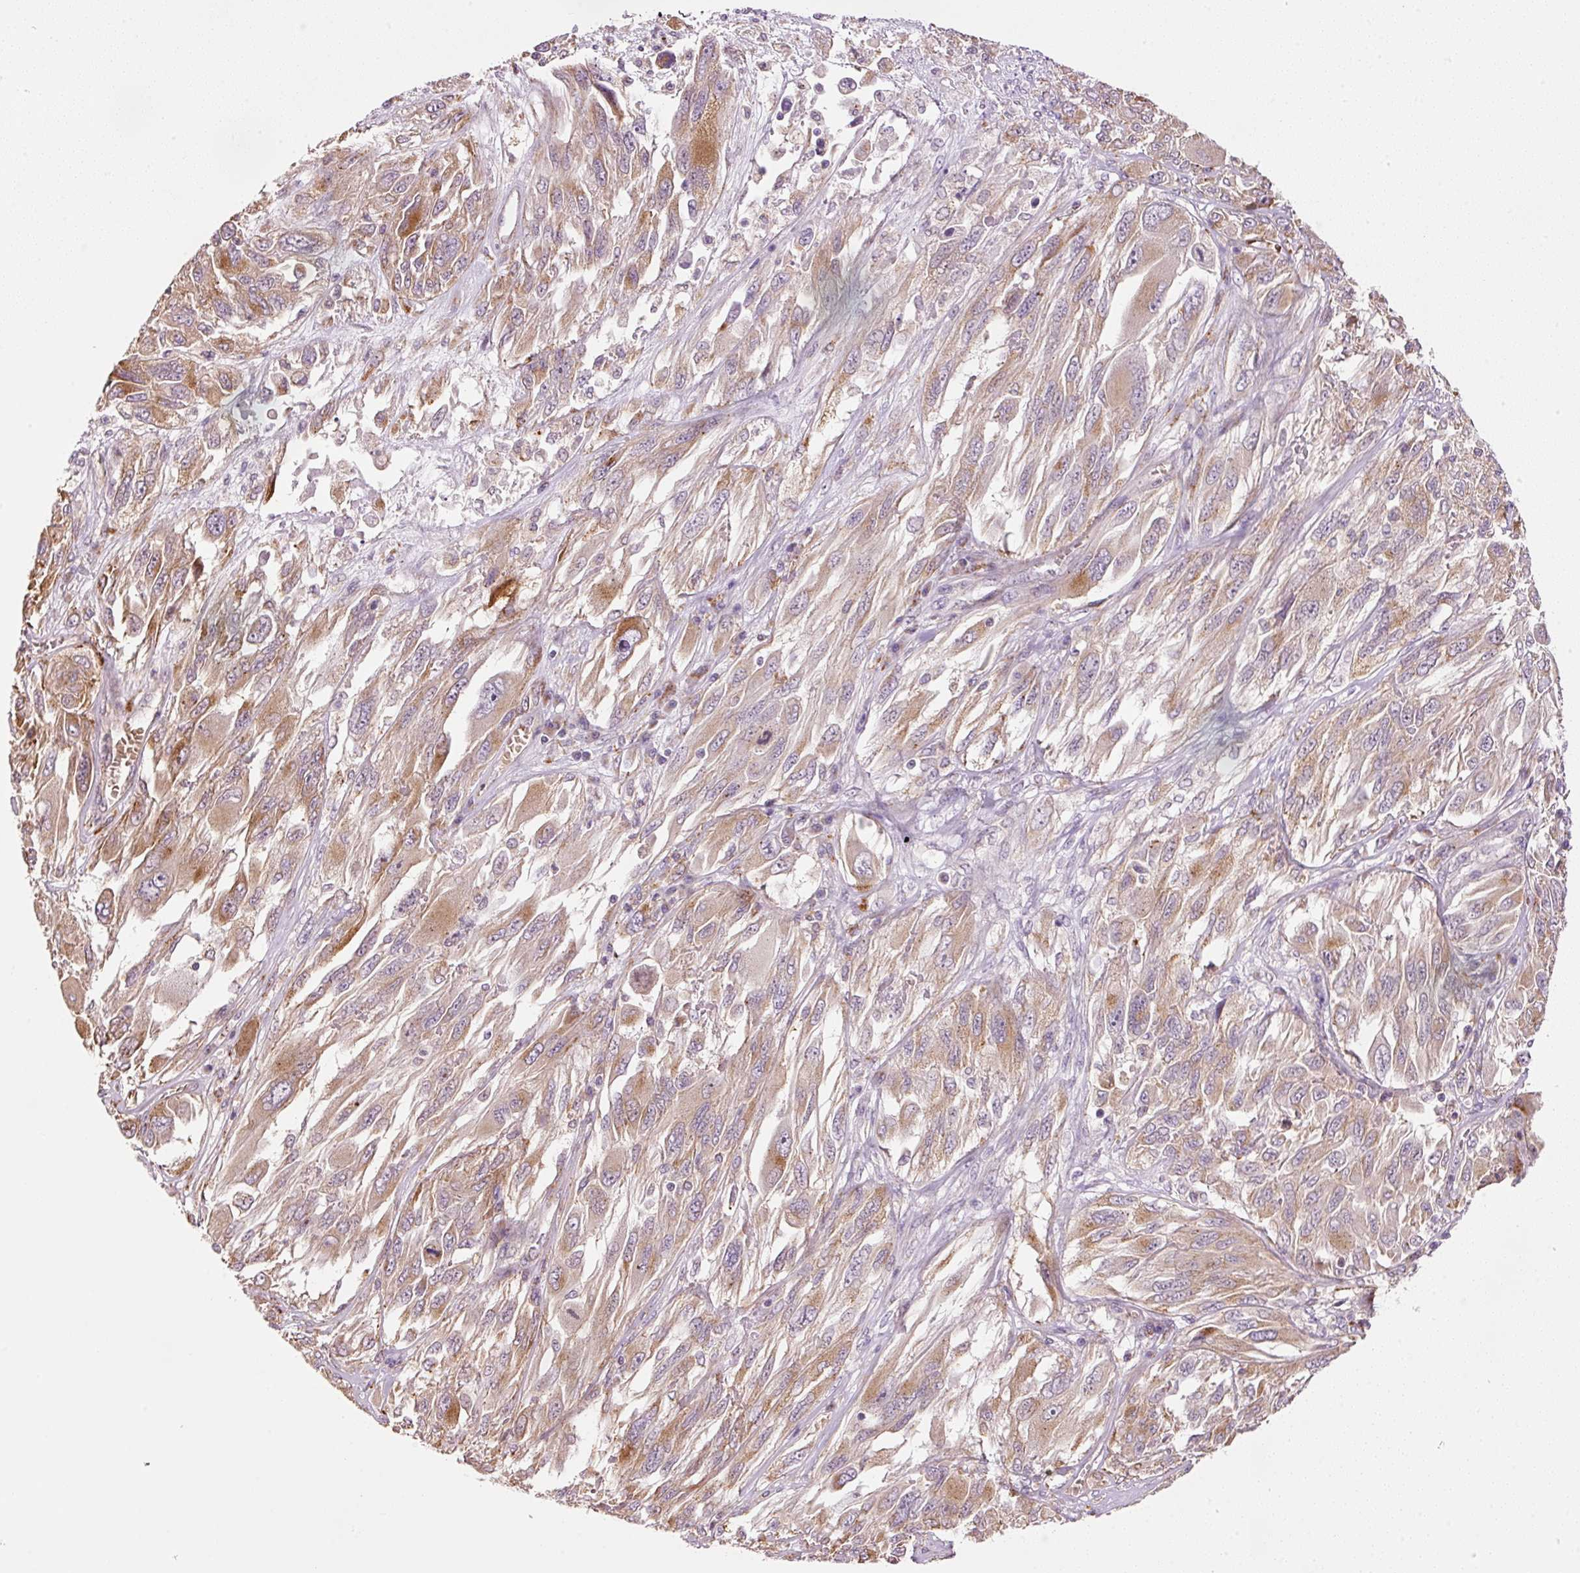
{"staining": {"intensity": "moderate", "quantity": ">75%", "location": "cytoplasmic/membranous"}, "tissue": "melanoma", "cell_type": "Tumor cells", "image_type": "cancer", "snomed": [{"axis": "morphology", "description": "Malignant melanoma, NOS"}, {"axis": "topography", "description": "Skin"}], "caption": "Tumor cells exhibit medium levels of moderate cytoplasmic/membranous positivity in about >75% of cells in malignant melanoma.", "gene": "ZNF639", "patient": {"sex": "female", "age": 91}}